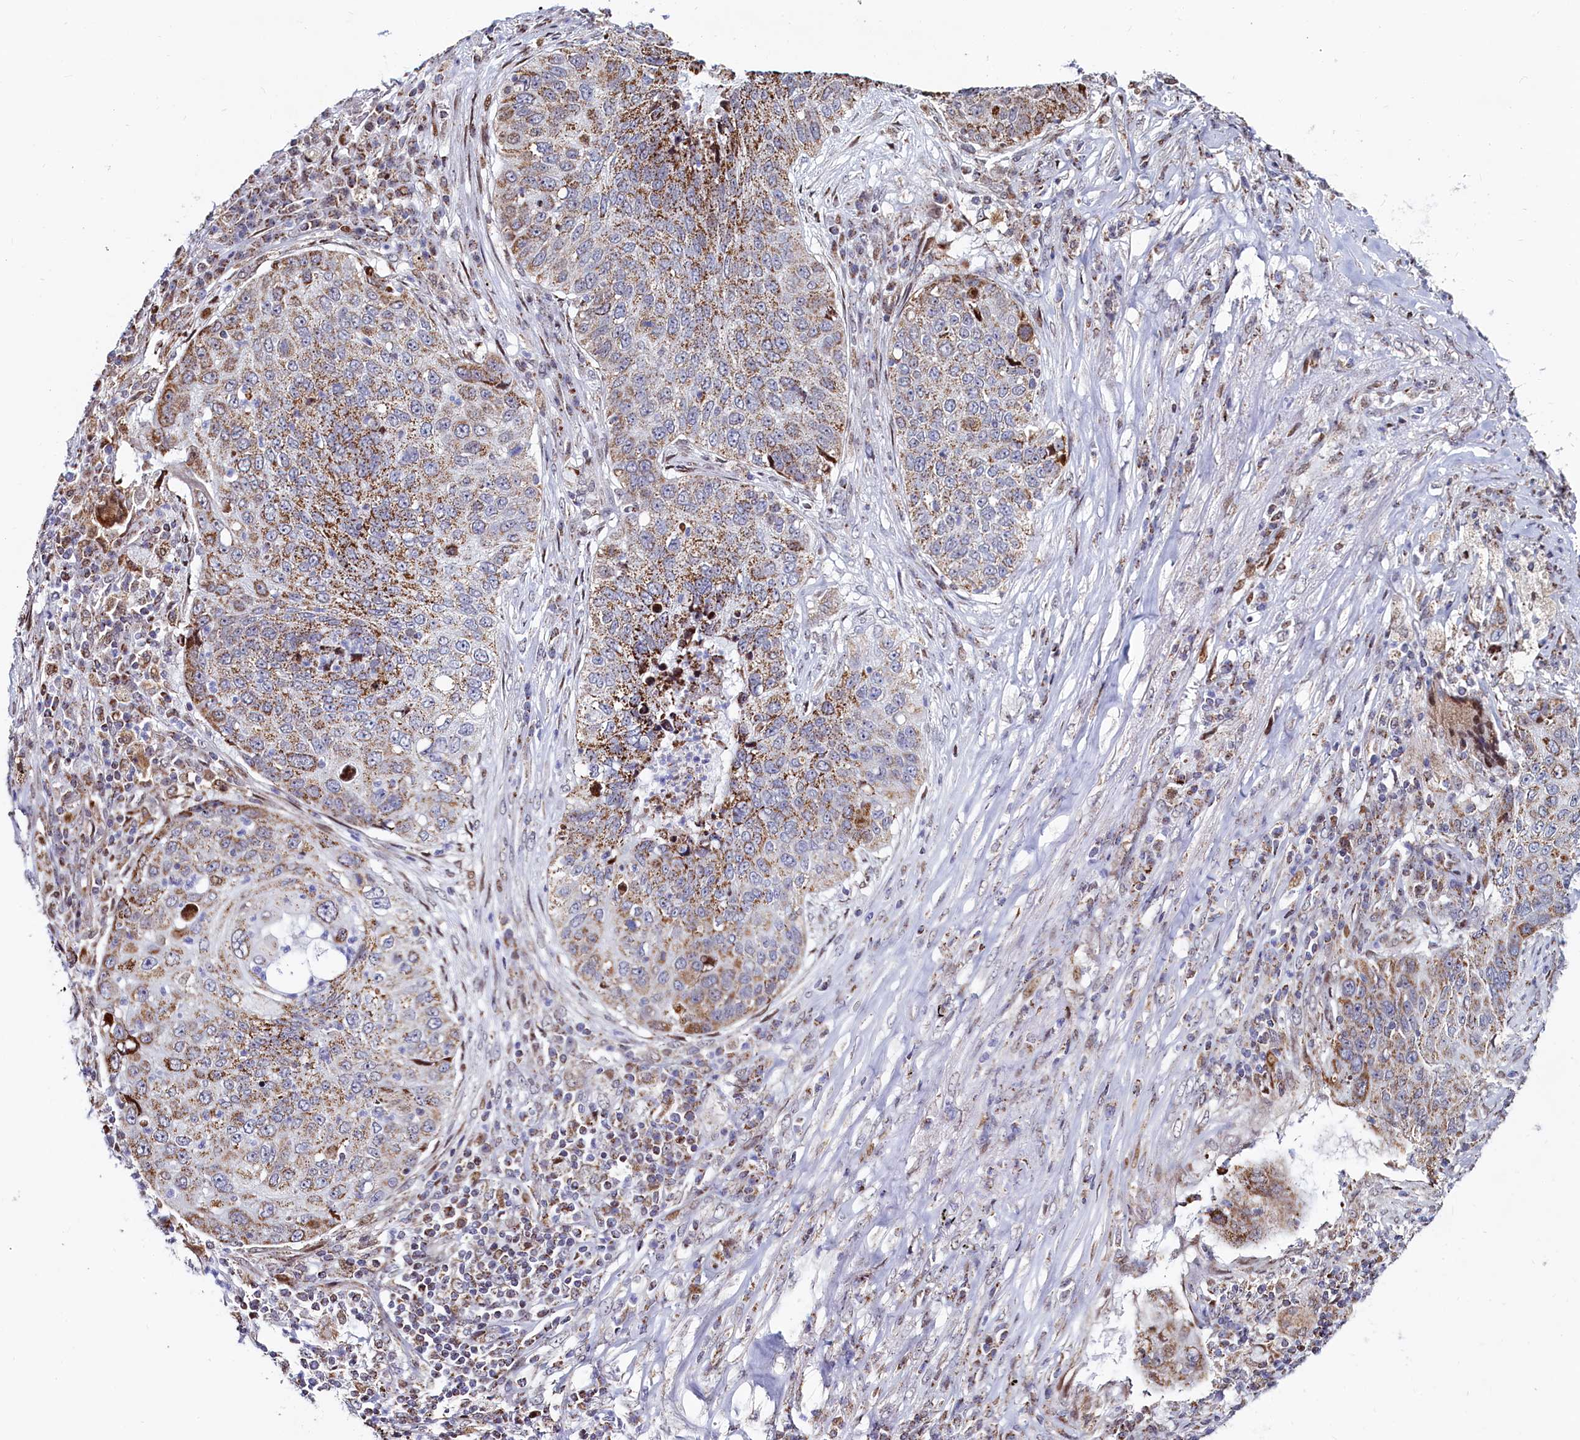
{"staining": {"intensity": "moderate", "quantity": ">75%", "location": "cytoplasmic/membranous"}, "tissue": "lung cancer", "cell_type": "Tumor cells", "image_type": "cancer", "snomed": [{"axis": "morphology", "description": "Squamous cell carcinoma, NOS"}, {"axis": "topography", "description": "Lung"}], "caption": "Immunohistochemical staining of lung cancer (squamous cell carcinoma) demonstrates medium levels of moderate cytoplasmic/membranous expression in about >75% of tumor cells.", "gene": "HDGFL3", "patient": {"sex": "female", "age": 63}}